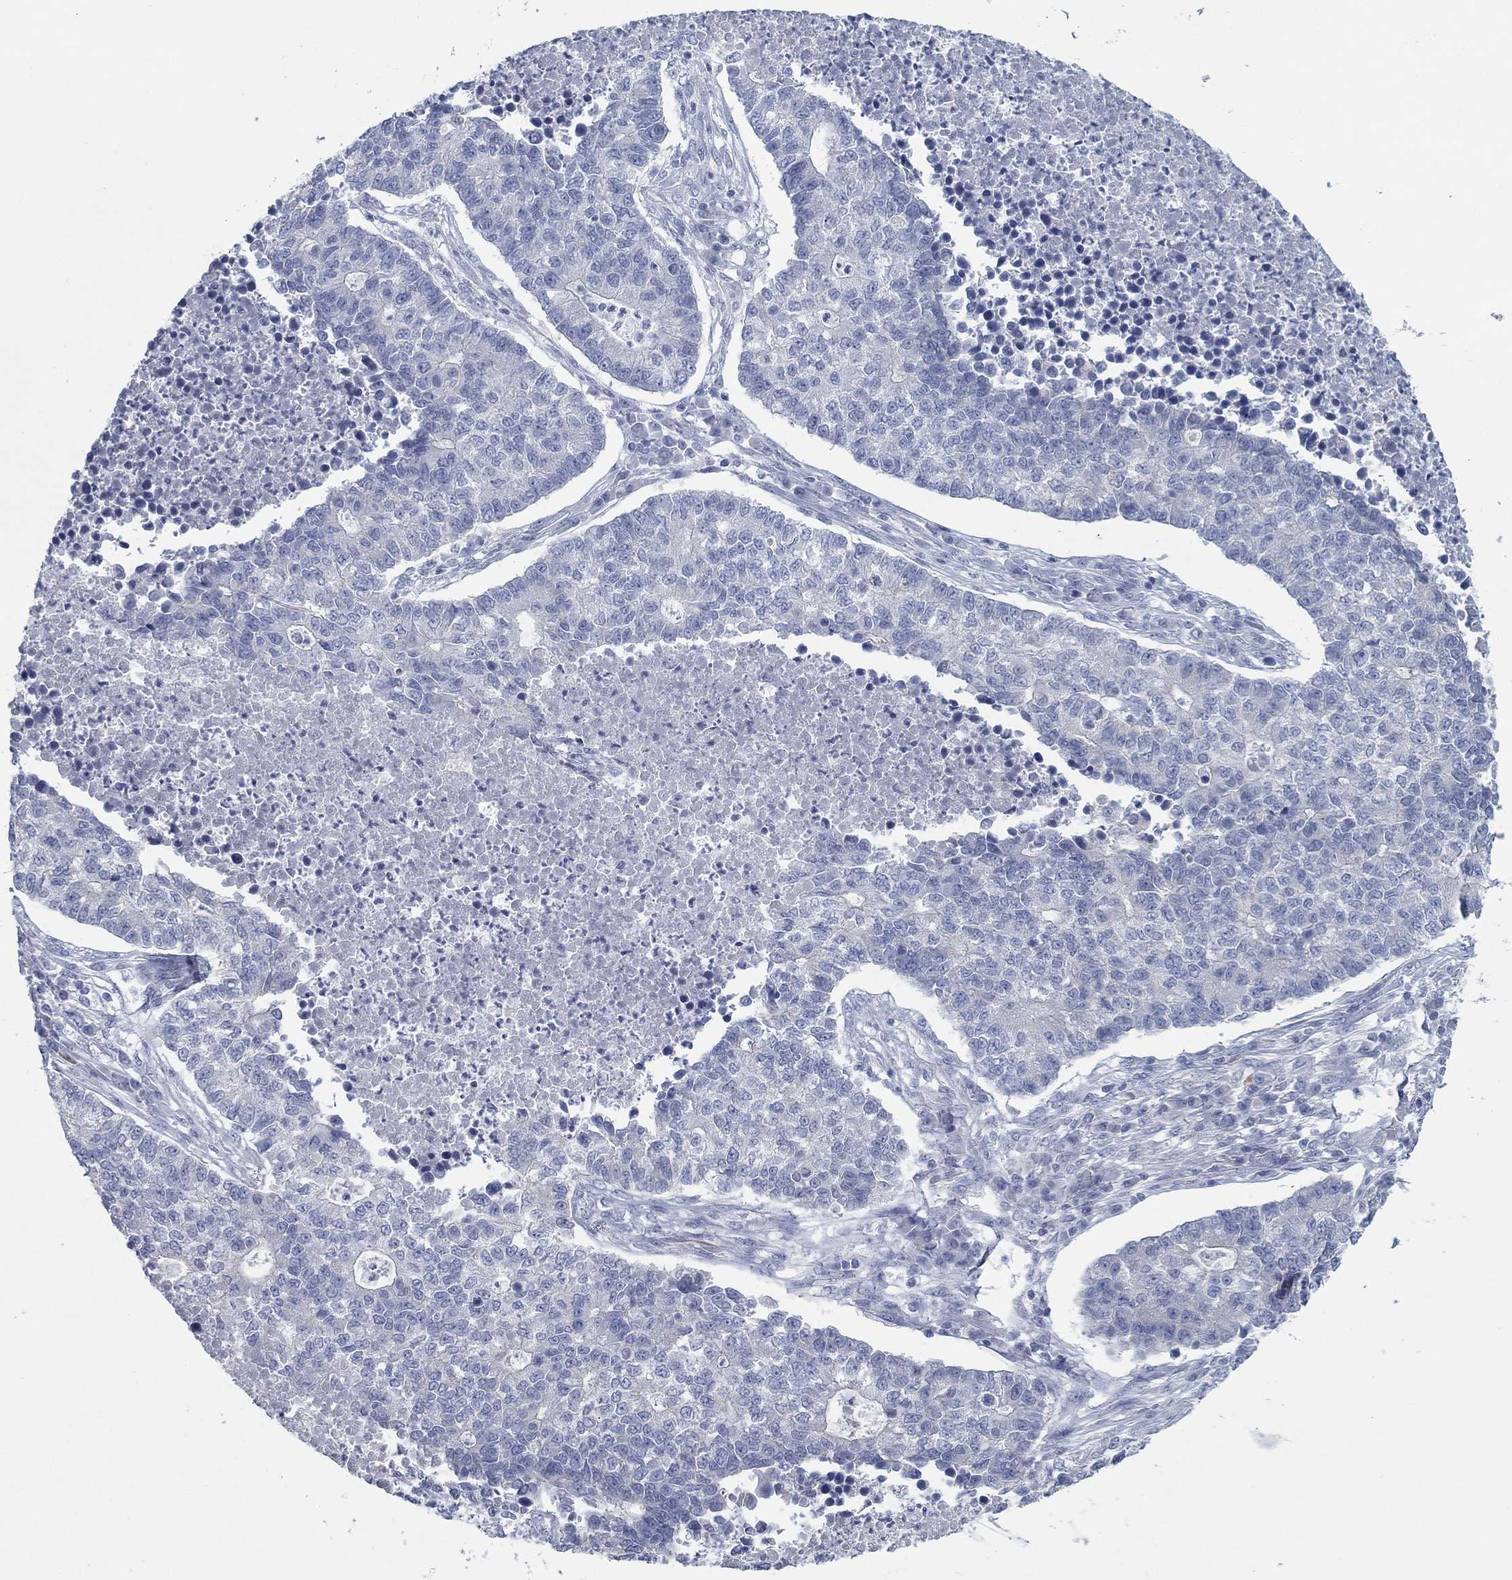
{"staining": {"intensity": "negative", "quantity": "none", "location": "none"}, "tissue": "lung cancer", "cell_type": "Tumor cells", "image_type": "cancer", "snomed": [{"axis": "morphology", "description": "Adenocarcinoma, NOS"}, {"axis": "topography", "description": "Lung"}], "caption": "Immunohistochemistry micrograph of neoplastic tissue: lung cancer stained with DAB displays no significant protein expression in tumor cells. (Stains: DAB (3,3'-diaminobenzidine) immunohistochemistry with hematoxylin counter stain, Microscopy: brightfield microscopy at high magnification).", "gene": "APOC3", "patient": {"sex": "male", "age": 57}}